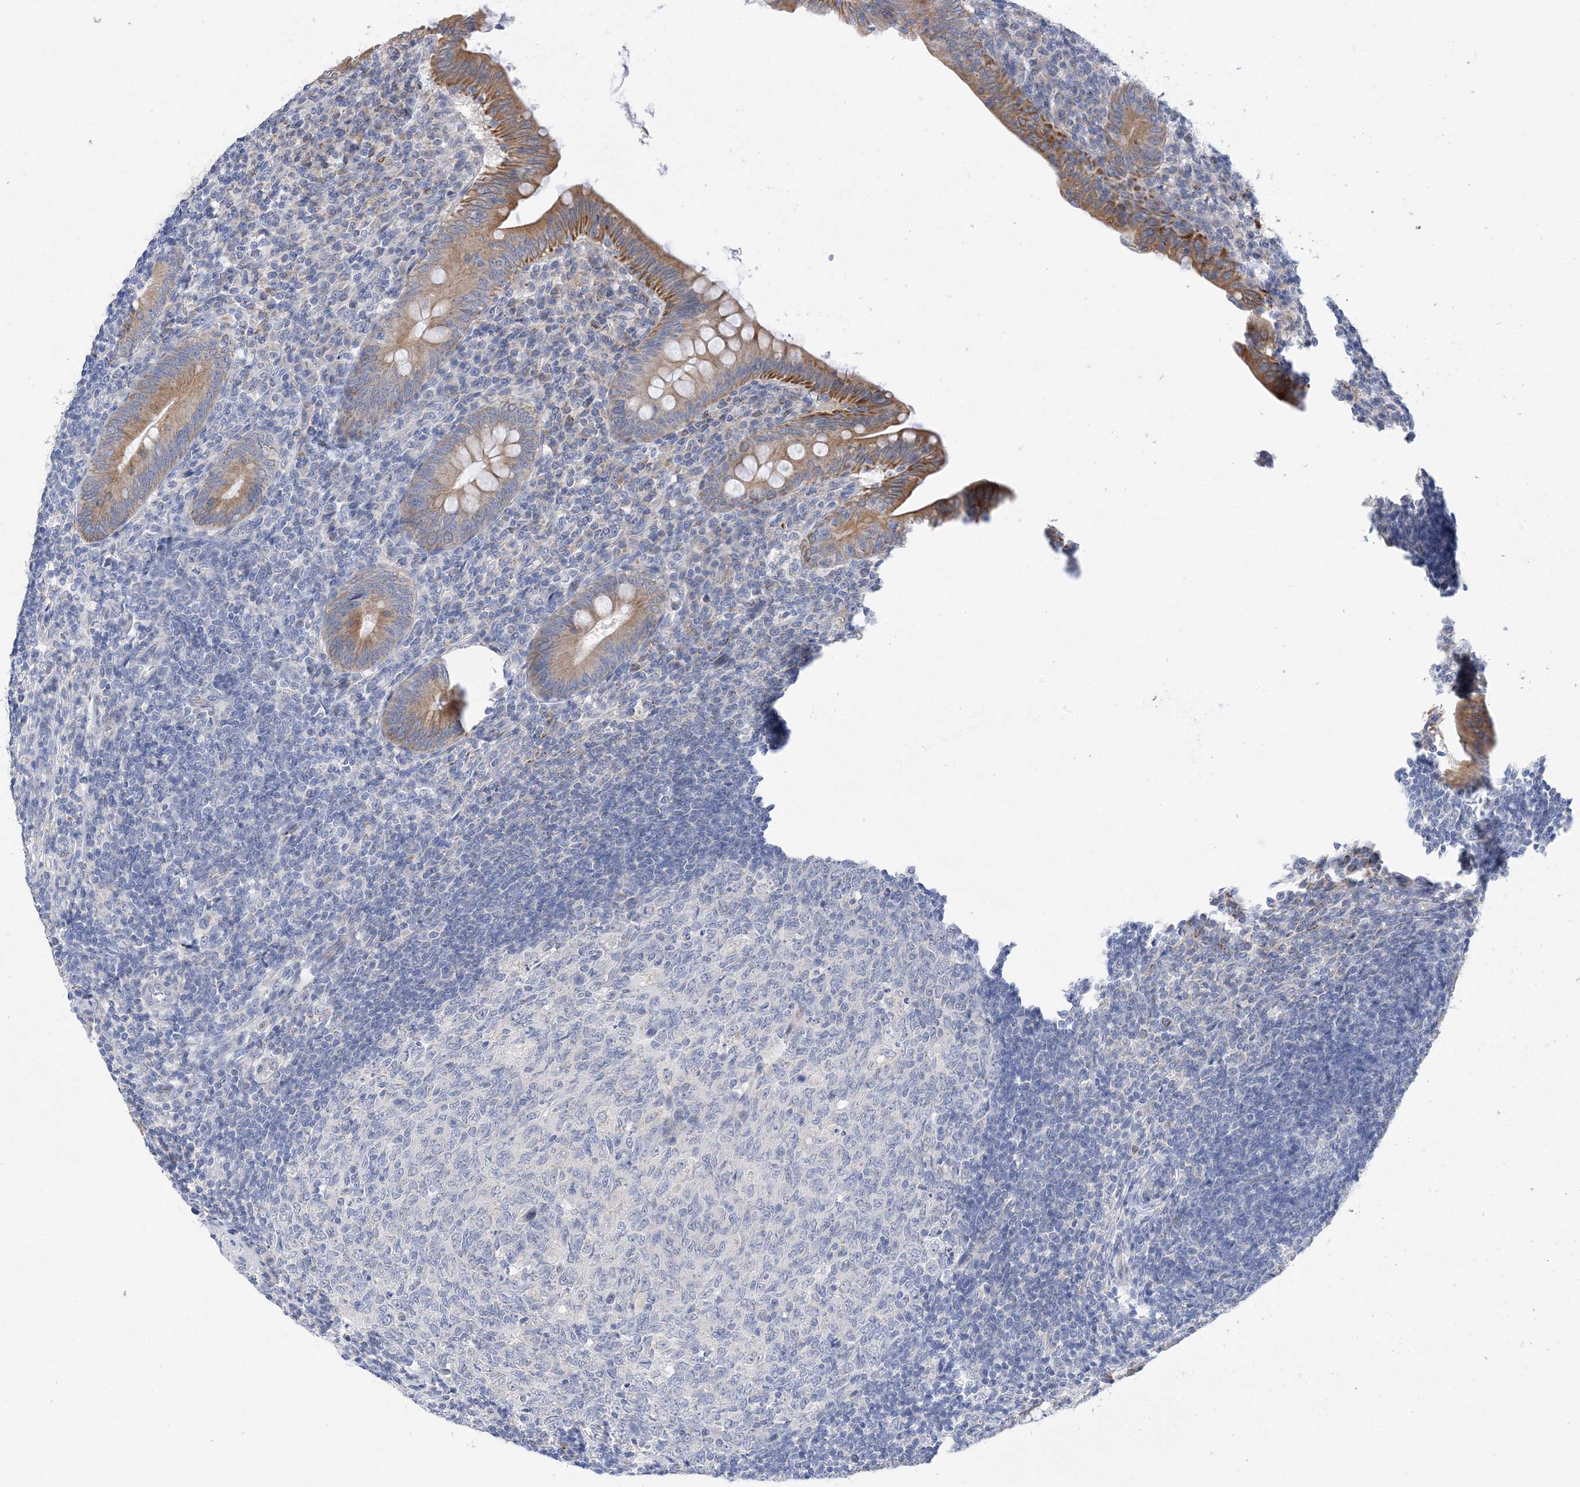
{"staining": {"intensity": "moderate", "quantity": ">75%", "location": "cytoplasmic/membranous"}, "tissue": "appendix", "cell_type": "Glandular cells", "image_type": "normal", "snomed": [{"axis": "morphology", "description": "Normal tissue, NOS"}, {"axis": "topography", "description": "Appendix"}], "caption": "Glandular cells exhibit moderate cytoplasmic/membranous staining in approximately >75% of cells in benign appendix. The staining was performed using DAB, with brown indicating positive protein expression. Nuclei are stained blue with hematoxylin.", "gene": "PLK4", "patient": {"sex": "male", "age": 14}}